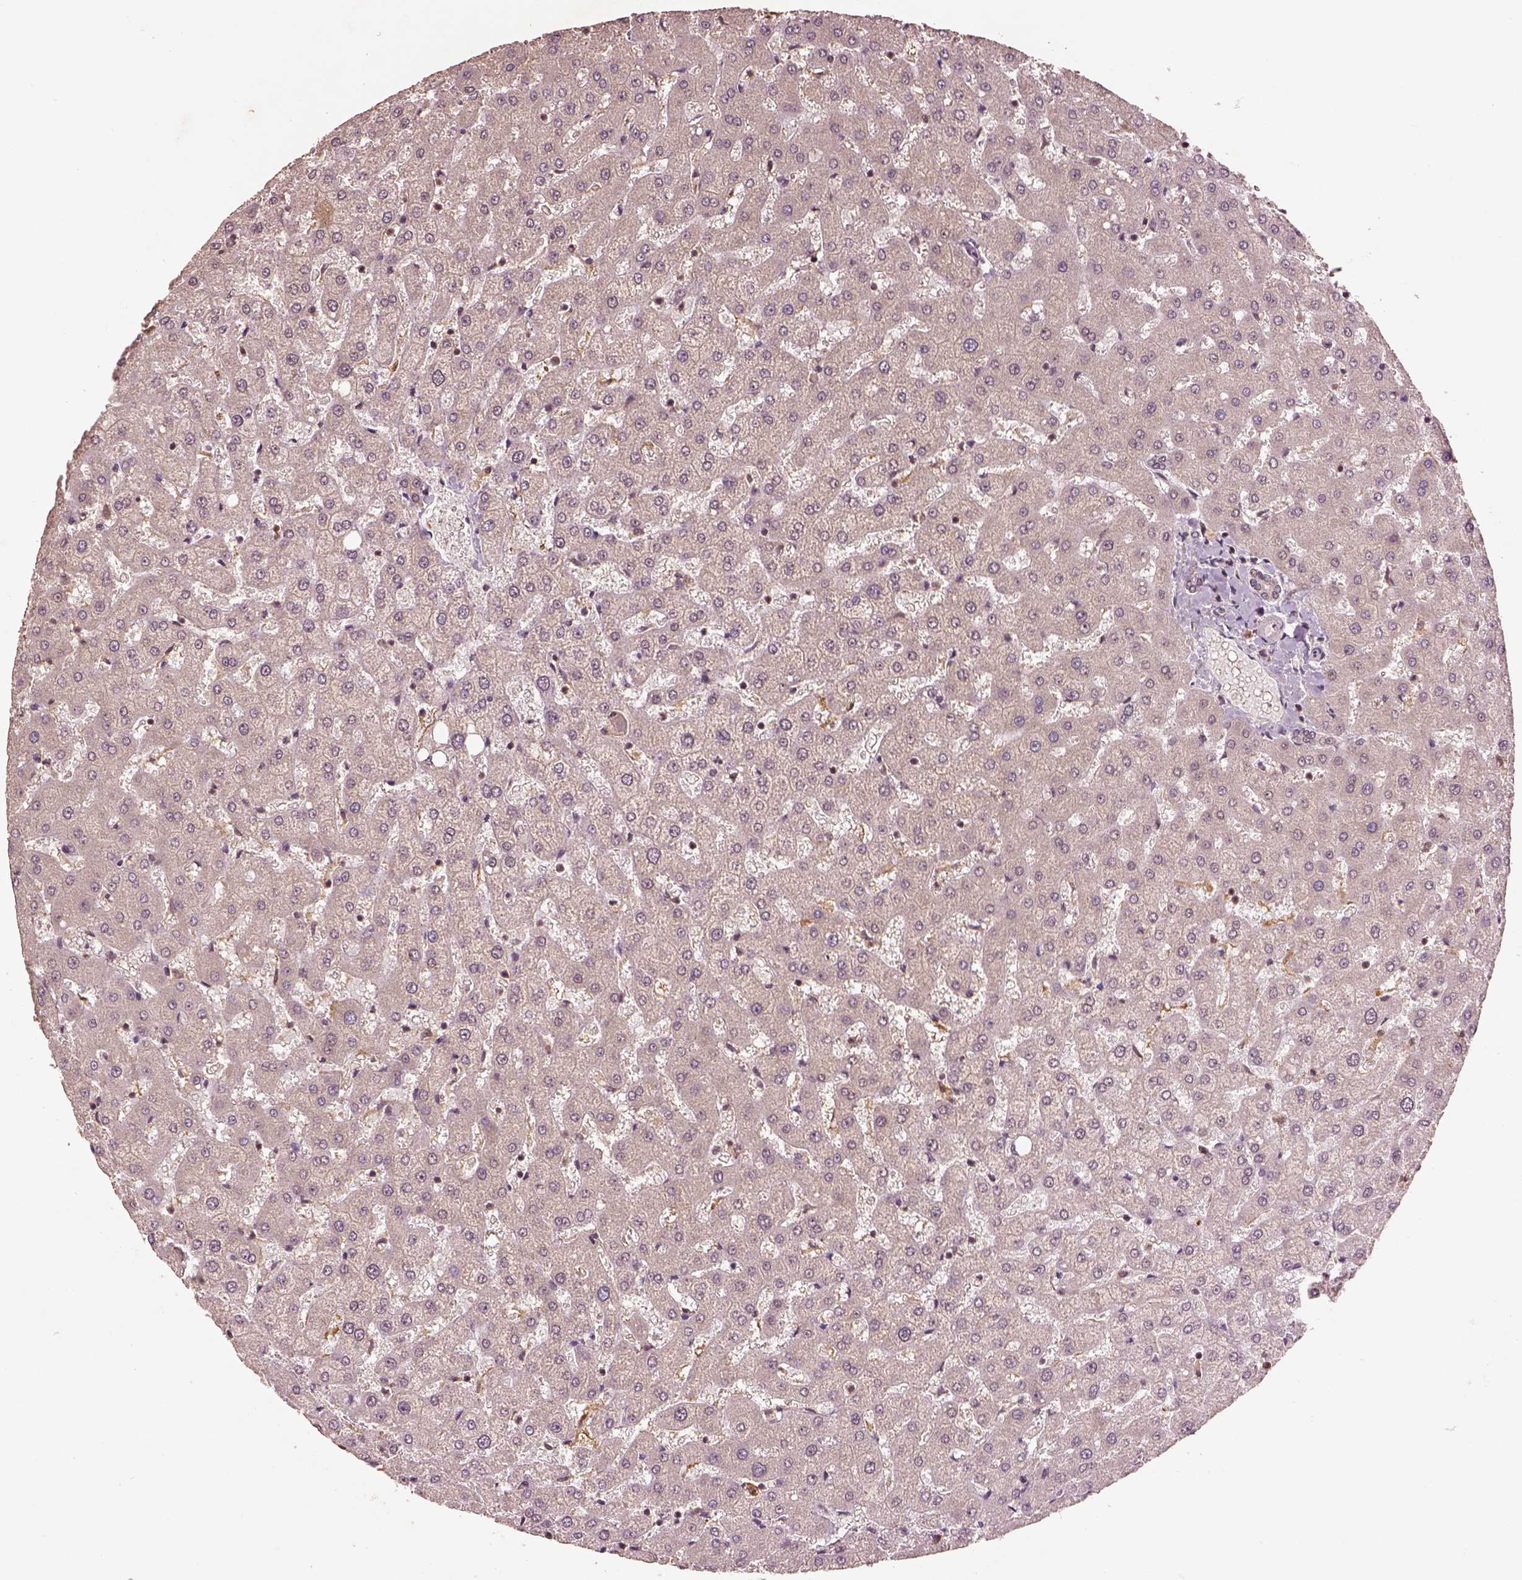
{"staining": {"intensity": "negative", "quantity": "none", "location": "none"}, "tissue": "liver", "cell_type": "Cholangiocytes", "image_type": "normal", "snomed": [{"axis": "morphology", "description": "Normal tissue, NOS"}, {"axis": "topography", "description": "Liver"}], "caption": "Immunohistochemistry (IHC) of unremarkable liver exhibits no expression in cholangiocytes. The staining was performed using DAB (3,3'-diaminobenzidine) to visualize the protein expression in brown, while the nuclei were stained in blue with hematoxylin (Magnification: 20x).", "gene": "BRD9", "patient": {"sex": "female", "age": 50}}